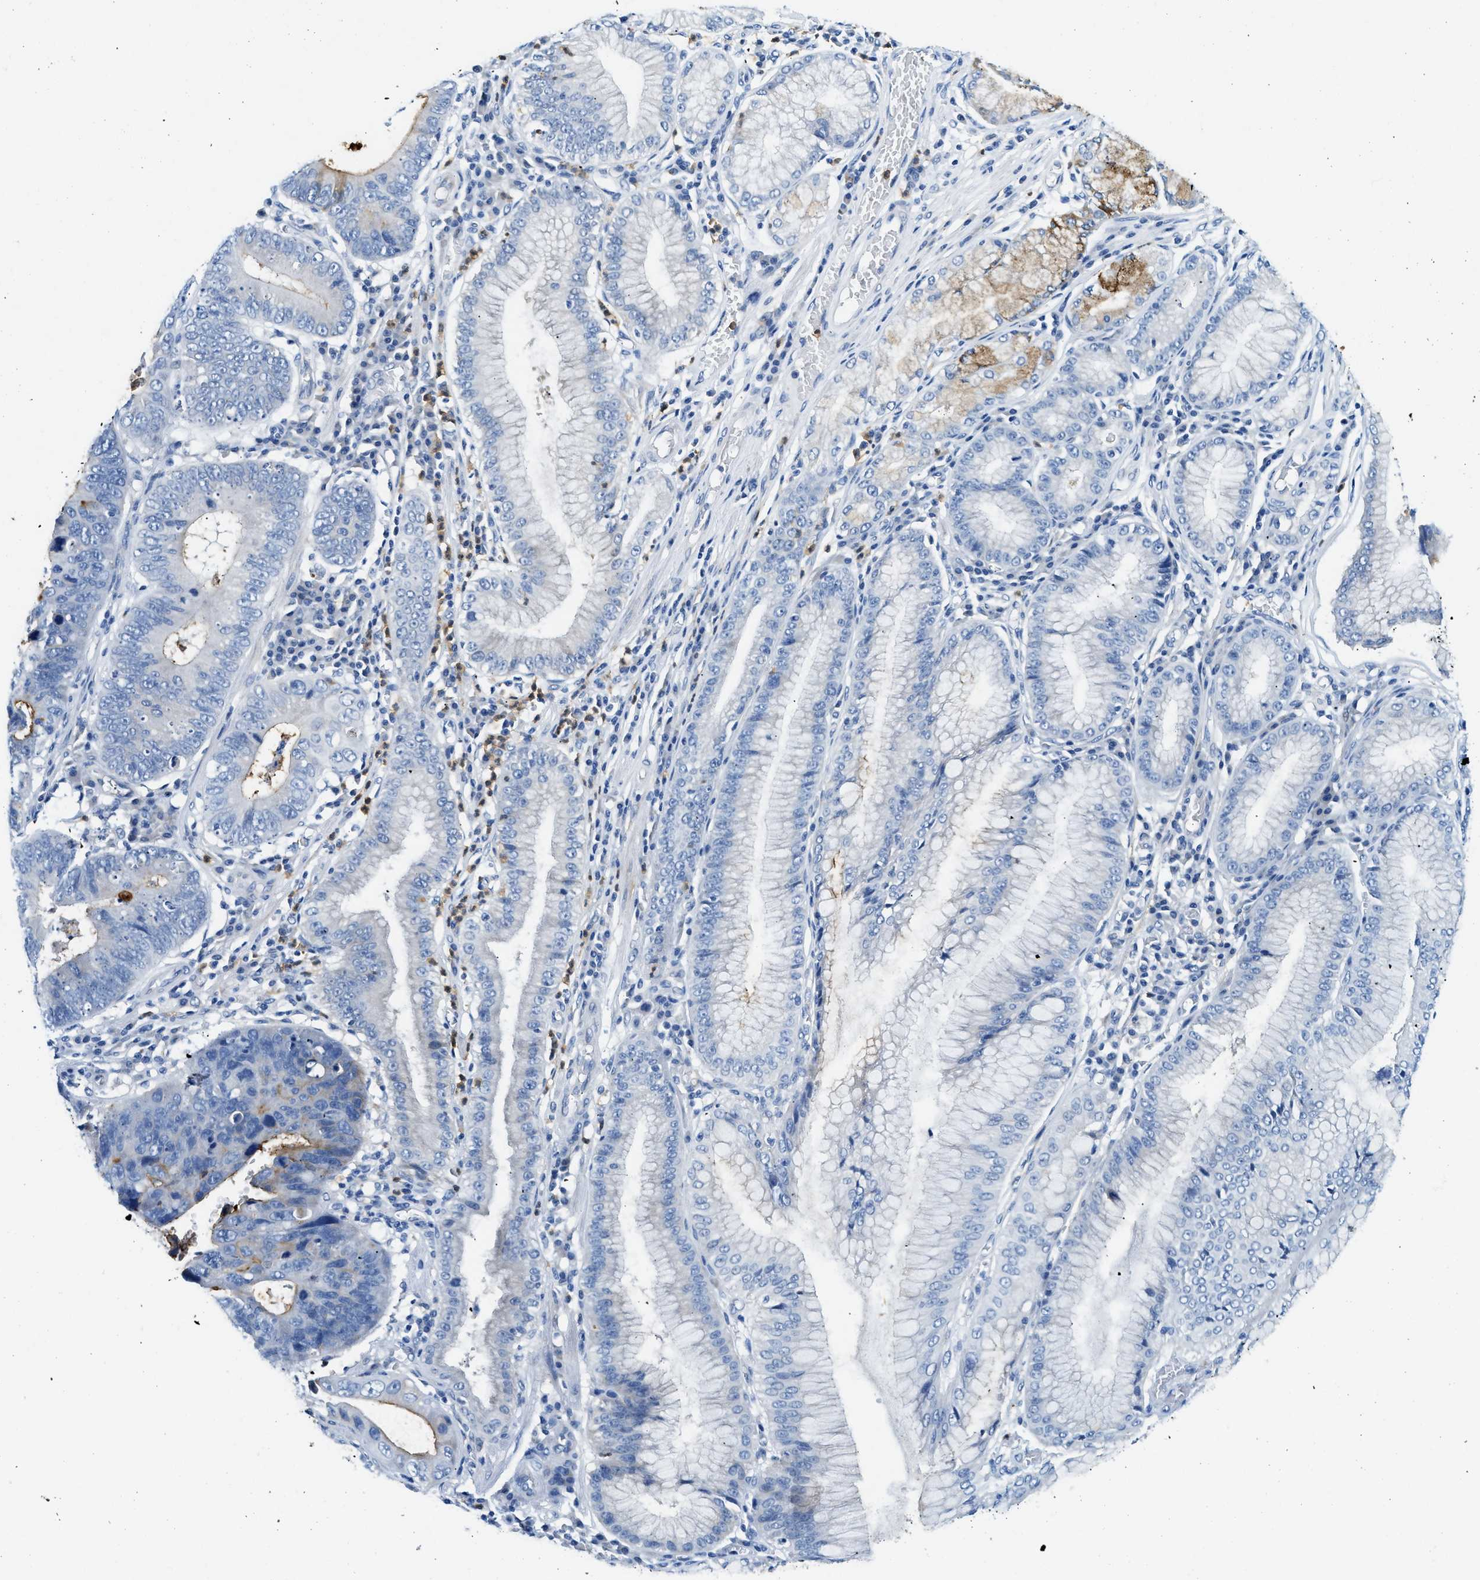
{"staining": {"intensity": "moderate", "quantity": "<25%", "location": "cytoplasmic/membranous"}, "tissue": "stomach cancer", "cell_type": "Tumor cells", "image_type": "cancer", "snomed": [{"axis": "morphology", "description": "Adenocarcinoma, NOS"}, {"axis": "topography", "description": "Stomach"}], "caption": "About <25% of tumor cells in adenocarcinoma (stomach) display moderate cytoplasmic/membranous protein expression as visualized by brown immunohistochemical staining.", "gene": "ZDHHC13", "patient": {"sex": "male", "age": 59}}